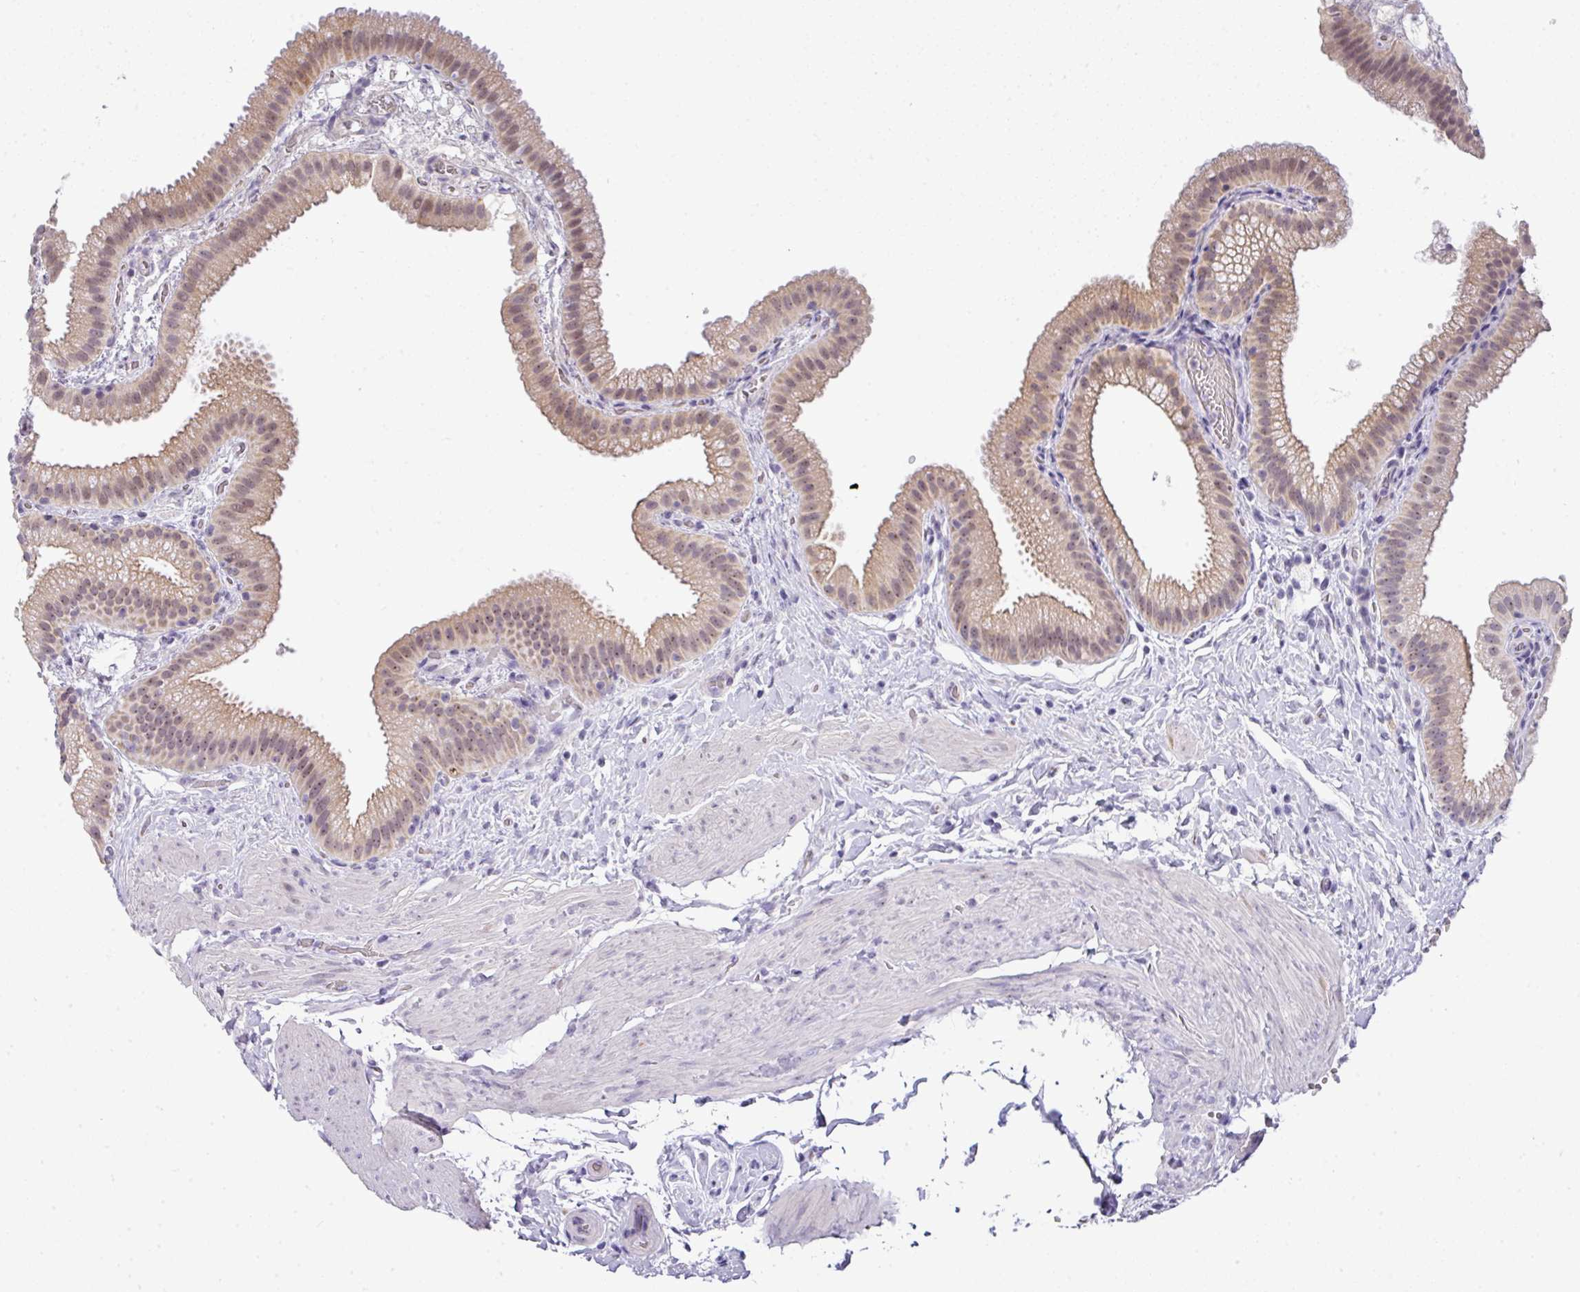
{"staining": {"intensity": "weak", "quantity": ">75%", "location": "cytoplasmic/membranous,nuclear"}, "tissue": "gallbladder", "cell_type": "Glandular cells", "image_type": "normal", "snomed": [{"axis": "morphology", "description": "Normal tissue, NOS"}, {"axis": "topography", "description": "Gallbladder"}], "caption": "Immunohistochemistry staining of unremarkable gallbladder, which demonstrates low levels of weak cytoplasmic/membranous,nuclear positivity in approximately >75% of glandular cells indicating weak cytoplasmic/membranous,nuclear protein expression. The staining was performed using DAB (3,3'-diaminobenzidine) (brown) for protein detection and nuclei were counterstained in hematoxylin (blue).", "gene": "GCG", "patient": {"sex": "female", "age": 63}}